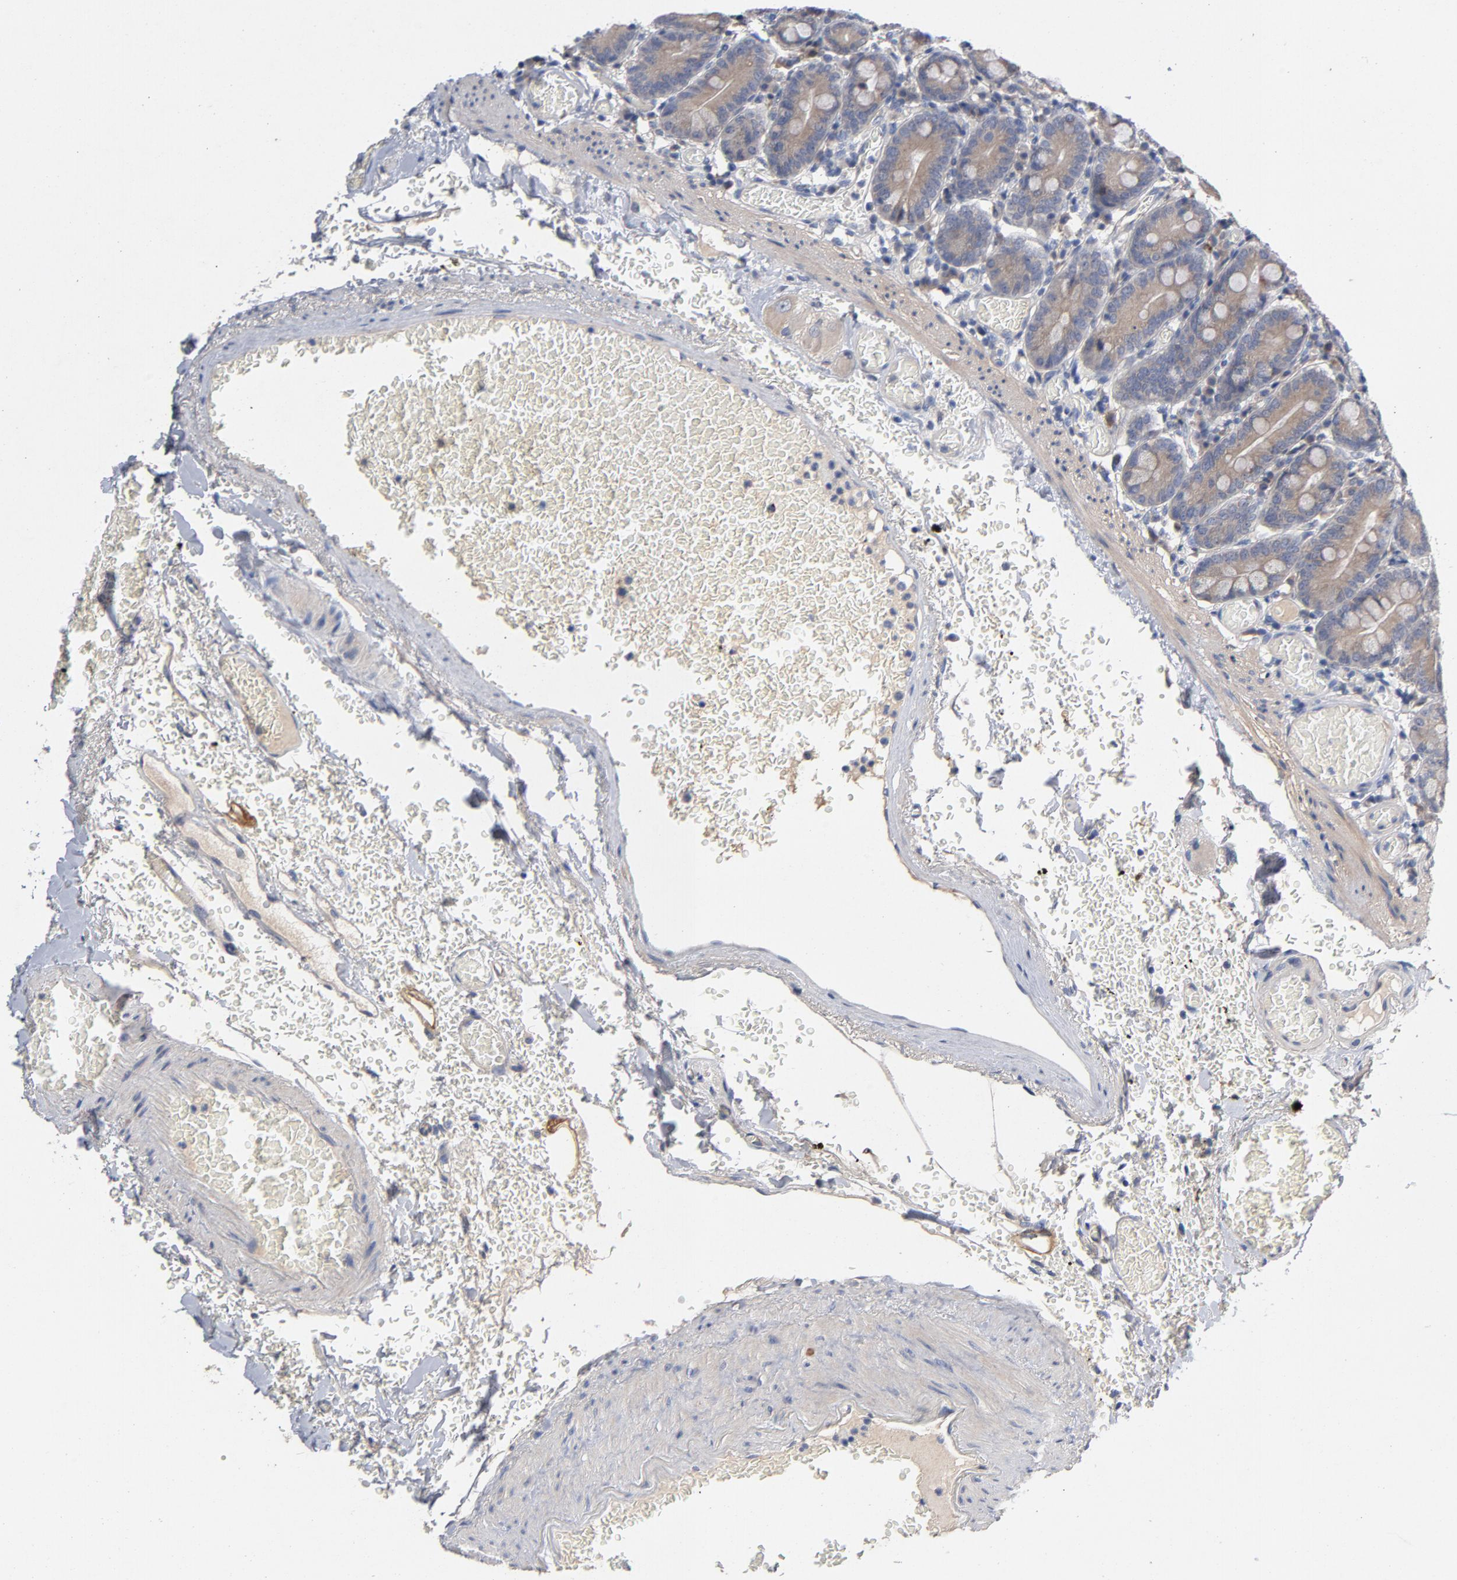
{"staining": {"intensity": "moderate", "quantity": ">75%", "location": "cytoplasmic/membranous"}, "tissue": "small intestine", "cell_type": "Glandular cells", "image_type": "normal", "snomed": [{"axis": "morphology", "description": "Normal tissue, NOS"}, {"axis": "topography", "description": "Small intestine"}], "caption": "Glandular cells display medium levels of moderate cytoplasmic/membranous staining in about >75% of cells in normal small intestine.", "gene": "CCDC134", "patient": {"sex": "male", "age": 71}}